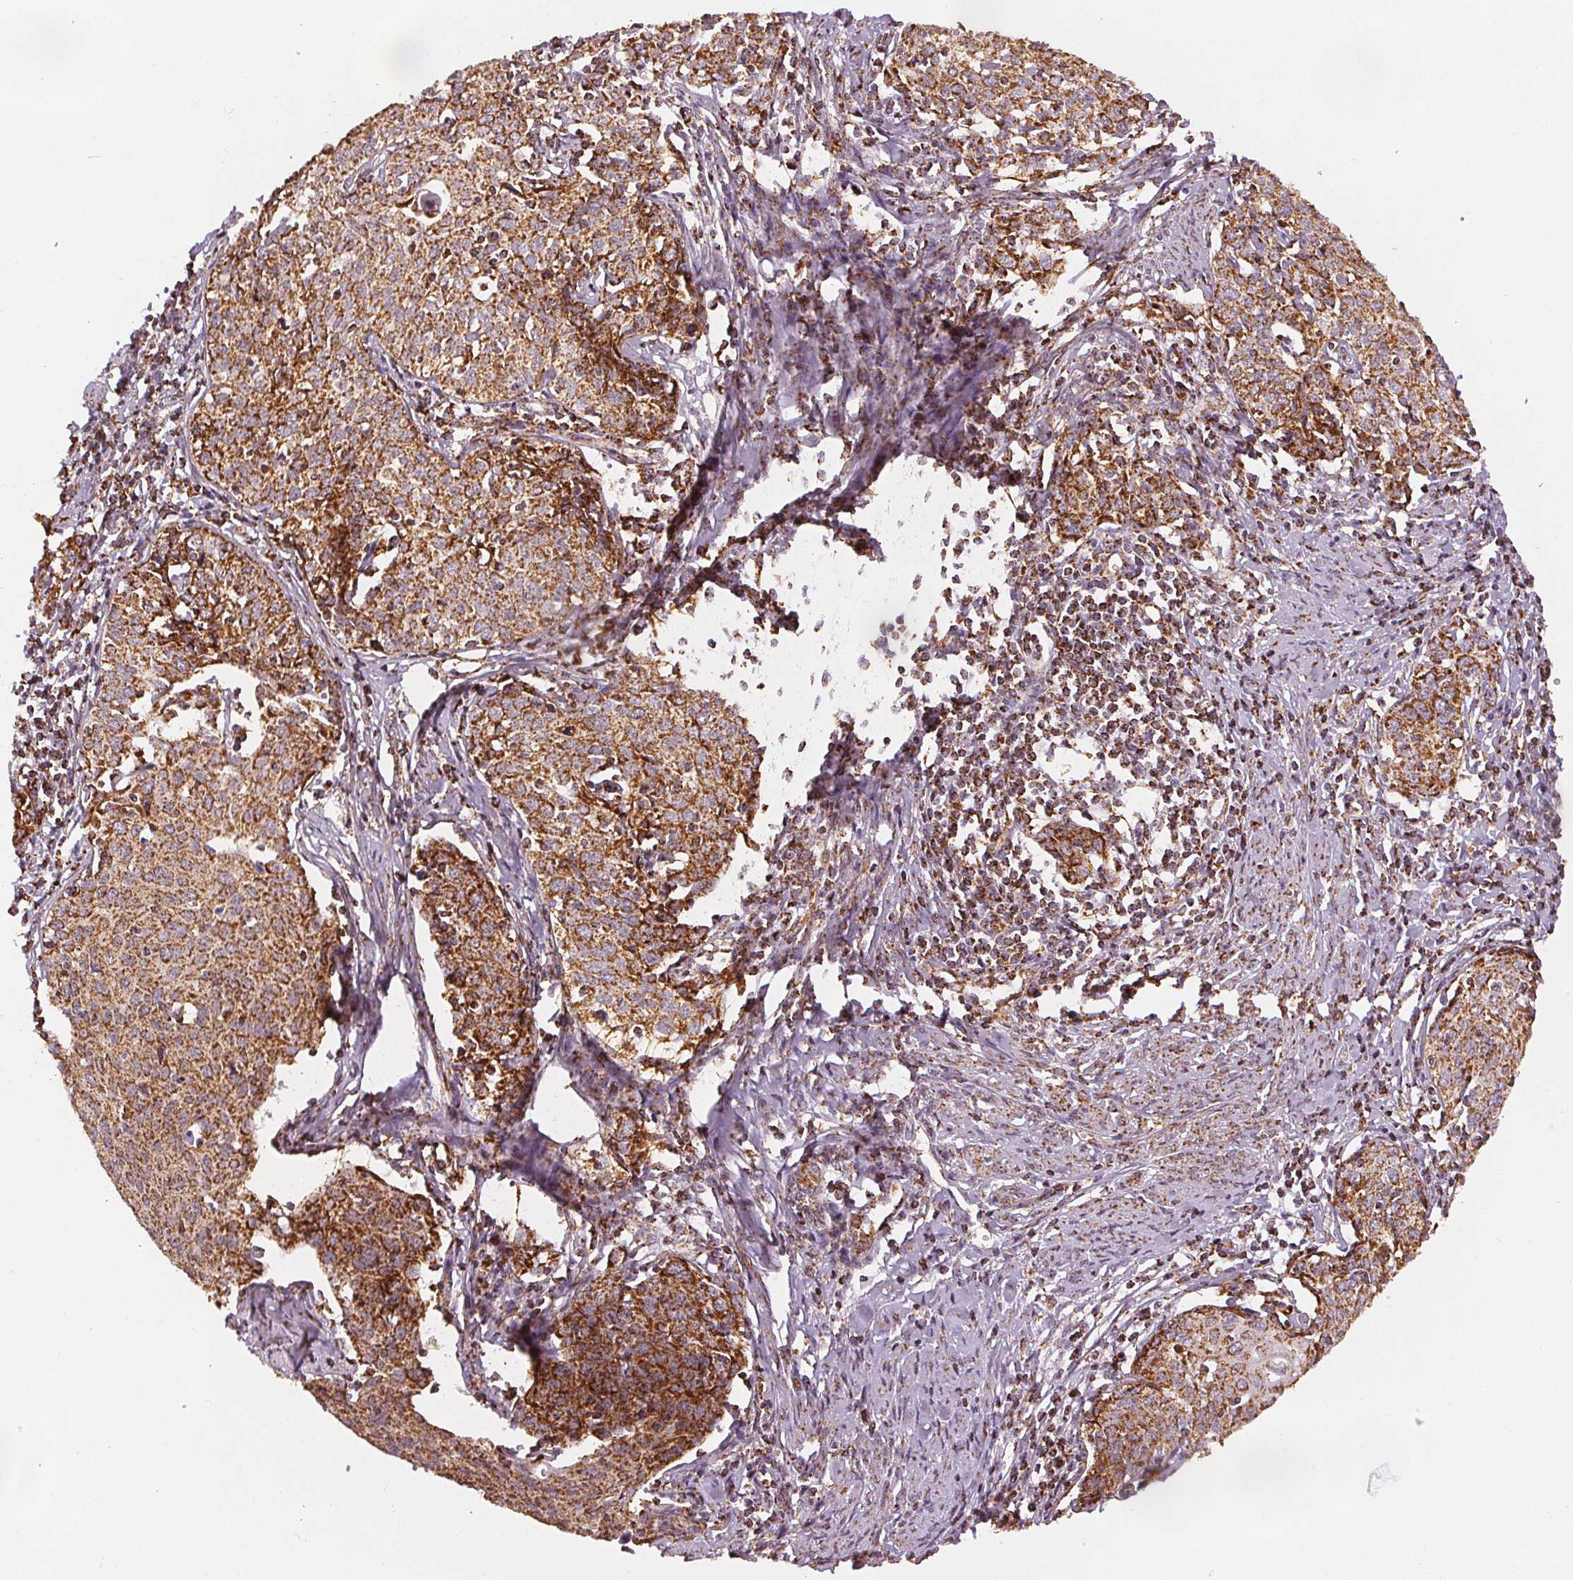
{"staining": {"intensity": "moderate", "quantity": ">75%", "location": "cytoplasmic/membranous"}, "tissue": "cervical cancer", "cell_type": "Tumor cells", "image_type": "cancer", "snomed": [{"axis": "morphology", "description": "Squamous cell carcinoma, NOS"}, {"axis": "topography", "description": "Cervix"}], "caption": "Immunohistochemistry (IHC) micrograph of neoplastic tissue: human cervical squamous cell carcinoma stained using IHC displays medium levels of moderate protein expression localized specifically in the cytoplasmic/membranous of tumor cells, appearing as a cytoplasmic/membranous brown color.", "gene": "SDHB", "patient": {"sex": "female", "age": 62}}